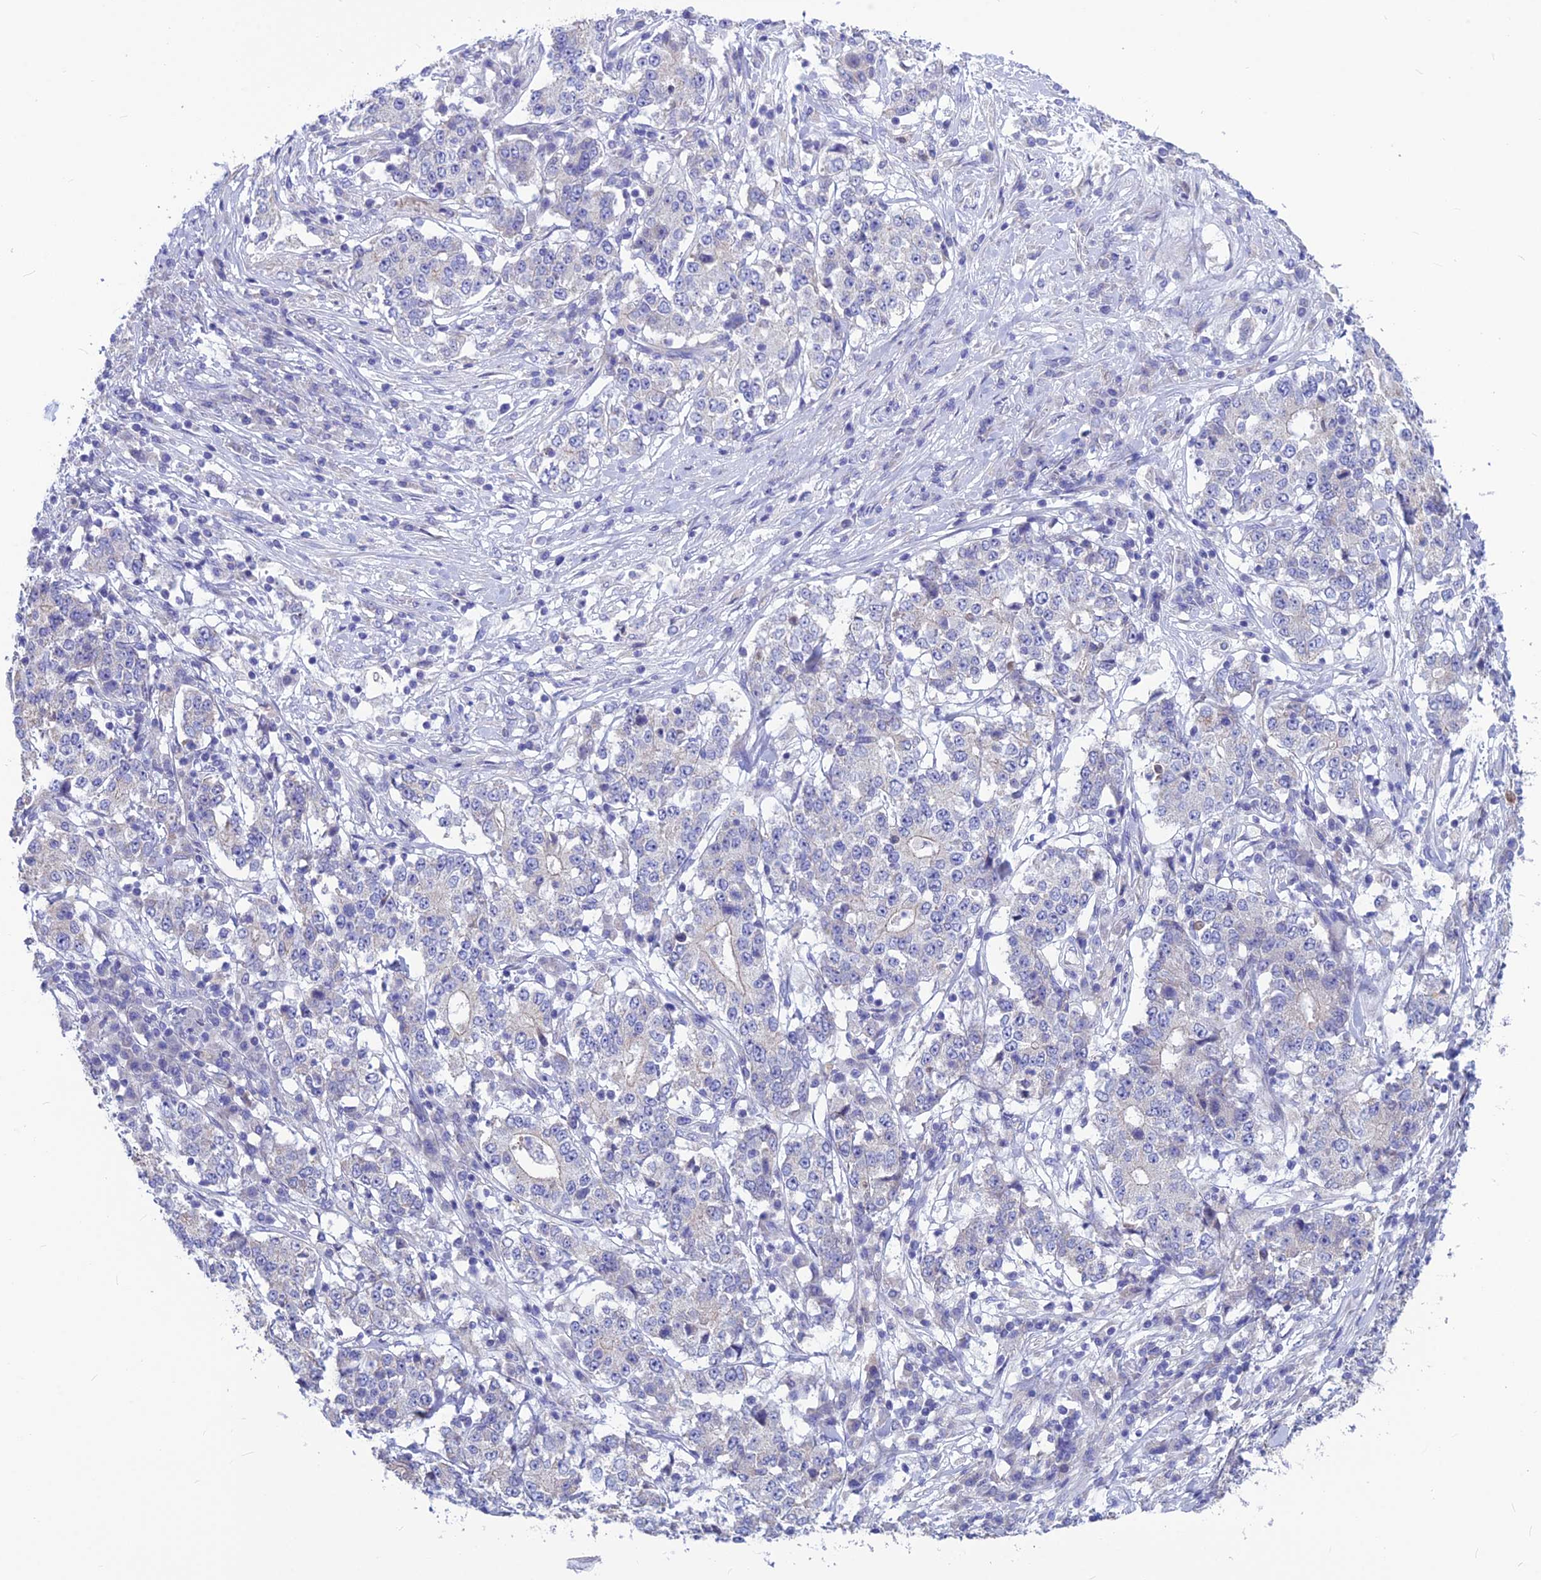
{"staining": {"intensity": "negative", "quantity": "none", "location": "none"}, "tissue": "stomach cancer", "cell_type": "Tumor cells", "image_type": "cancer", "snomed": [{"axis": "morphology", "description": "Adenocarcinoma, NOS"}, {"axis": "topography", "description": "Stomach"}], "caption": "An immunohistochemistry (IHC) photomicrograph of stomach cancer is shown. There is no staining in tumor cells of stomach cancer. The staining was performed using DAB to visualize the protein expression in brown, while the nuclei were stained in blue with hematoxylin (Magnification: 20x).", "gene": "BHMT2", "patient": {"sex": "male", "age": 59}}